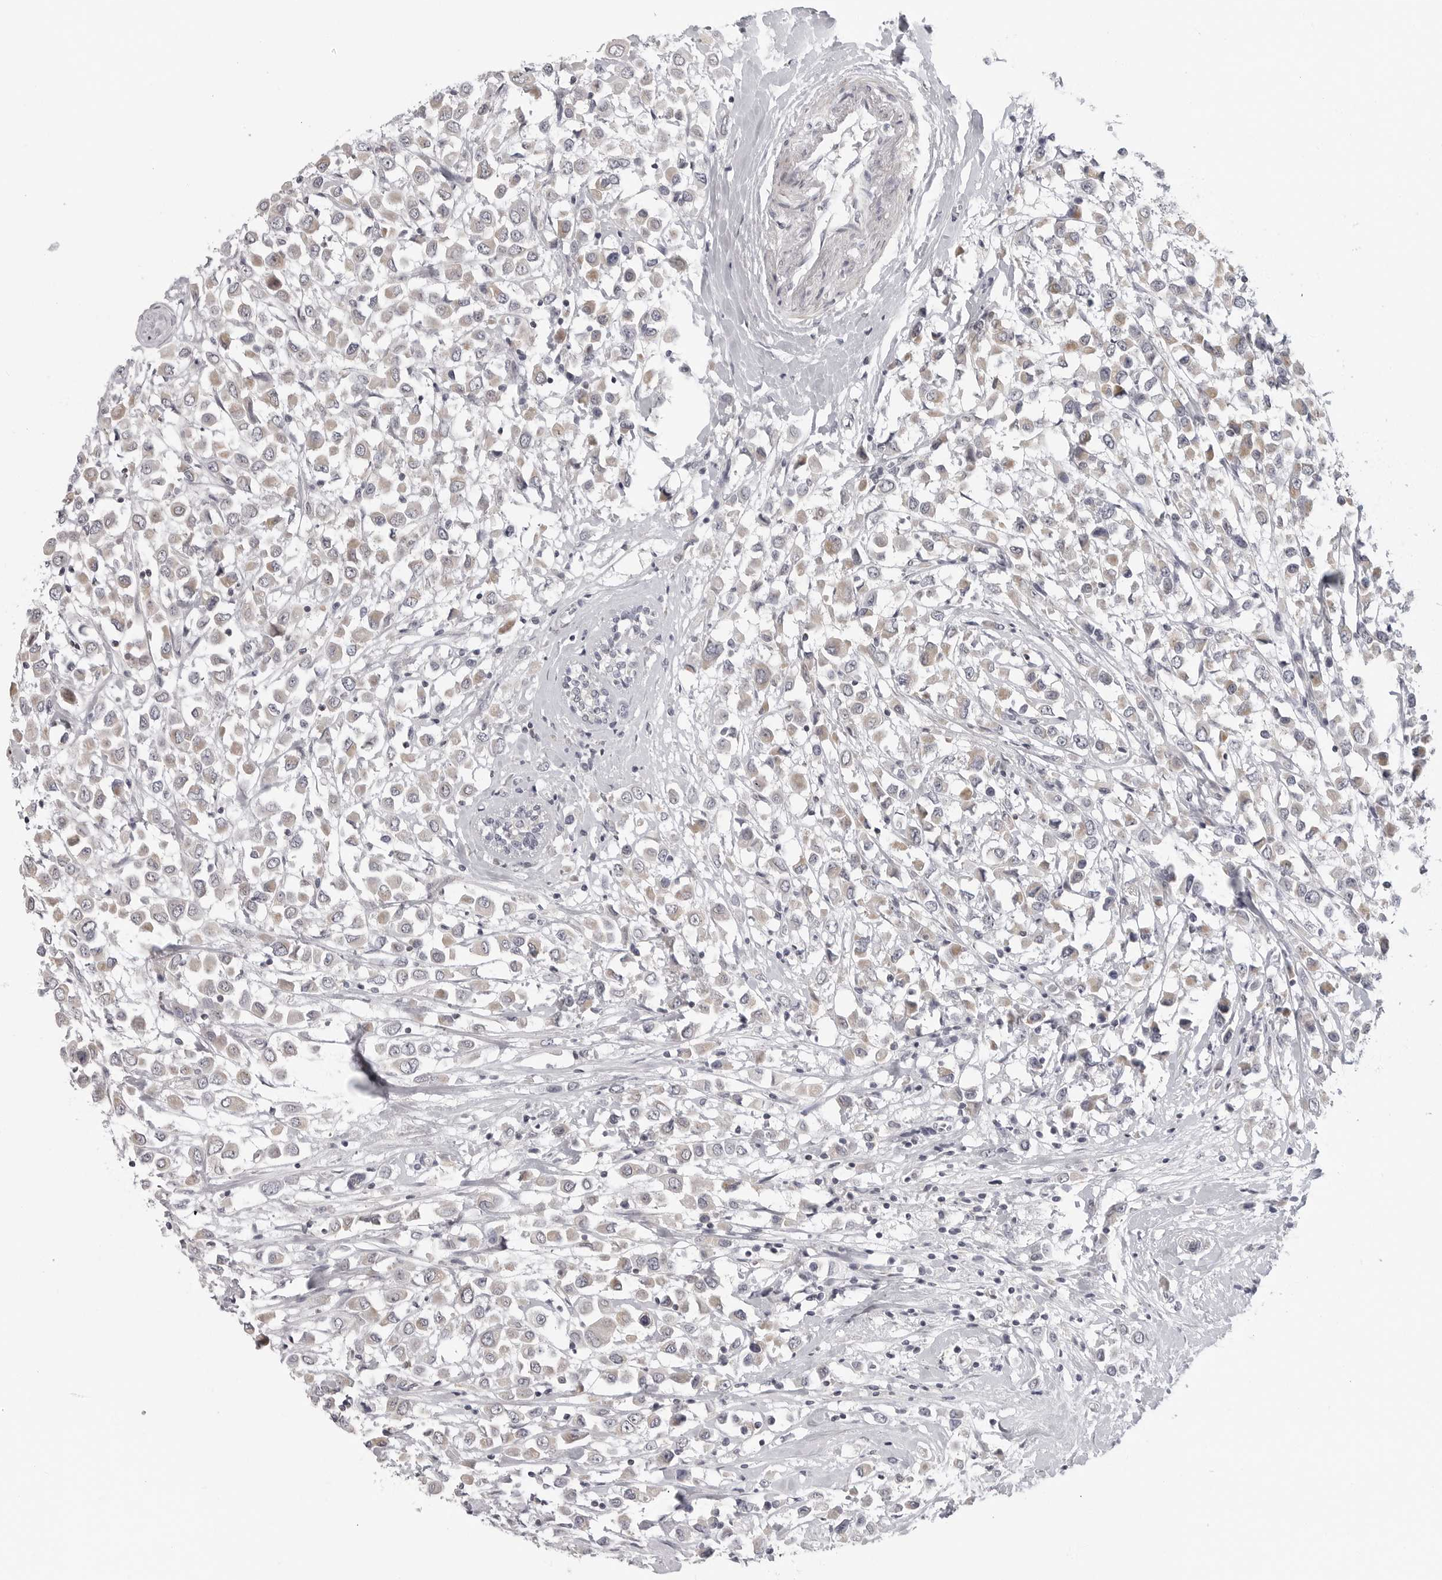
{"staining": {"intensity": "weak", "quantity": "<25%", "location": "cytoplasmic/membranous"}, "tissue": "breast cancer", "cell_type": "Tumor cells", "image_type": "cancer", "snomed": [{"axis": "morphology", "description": "Duct carcinoma"}, {"axis": "topography", "description": "Breast"}], "caption": "Human invasive ductal carcinoma (breast) stained for a protein using immunohistochemistry (IHC) reveals no expression in tumor cells.", "gene": "MAP7D1", "patient": {"sex": "female", "age": 61}}